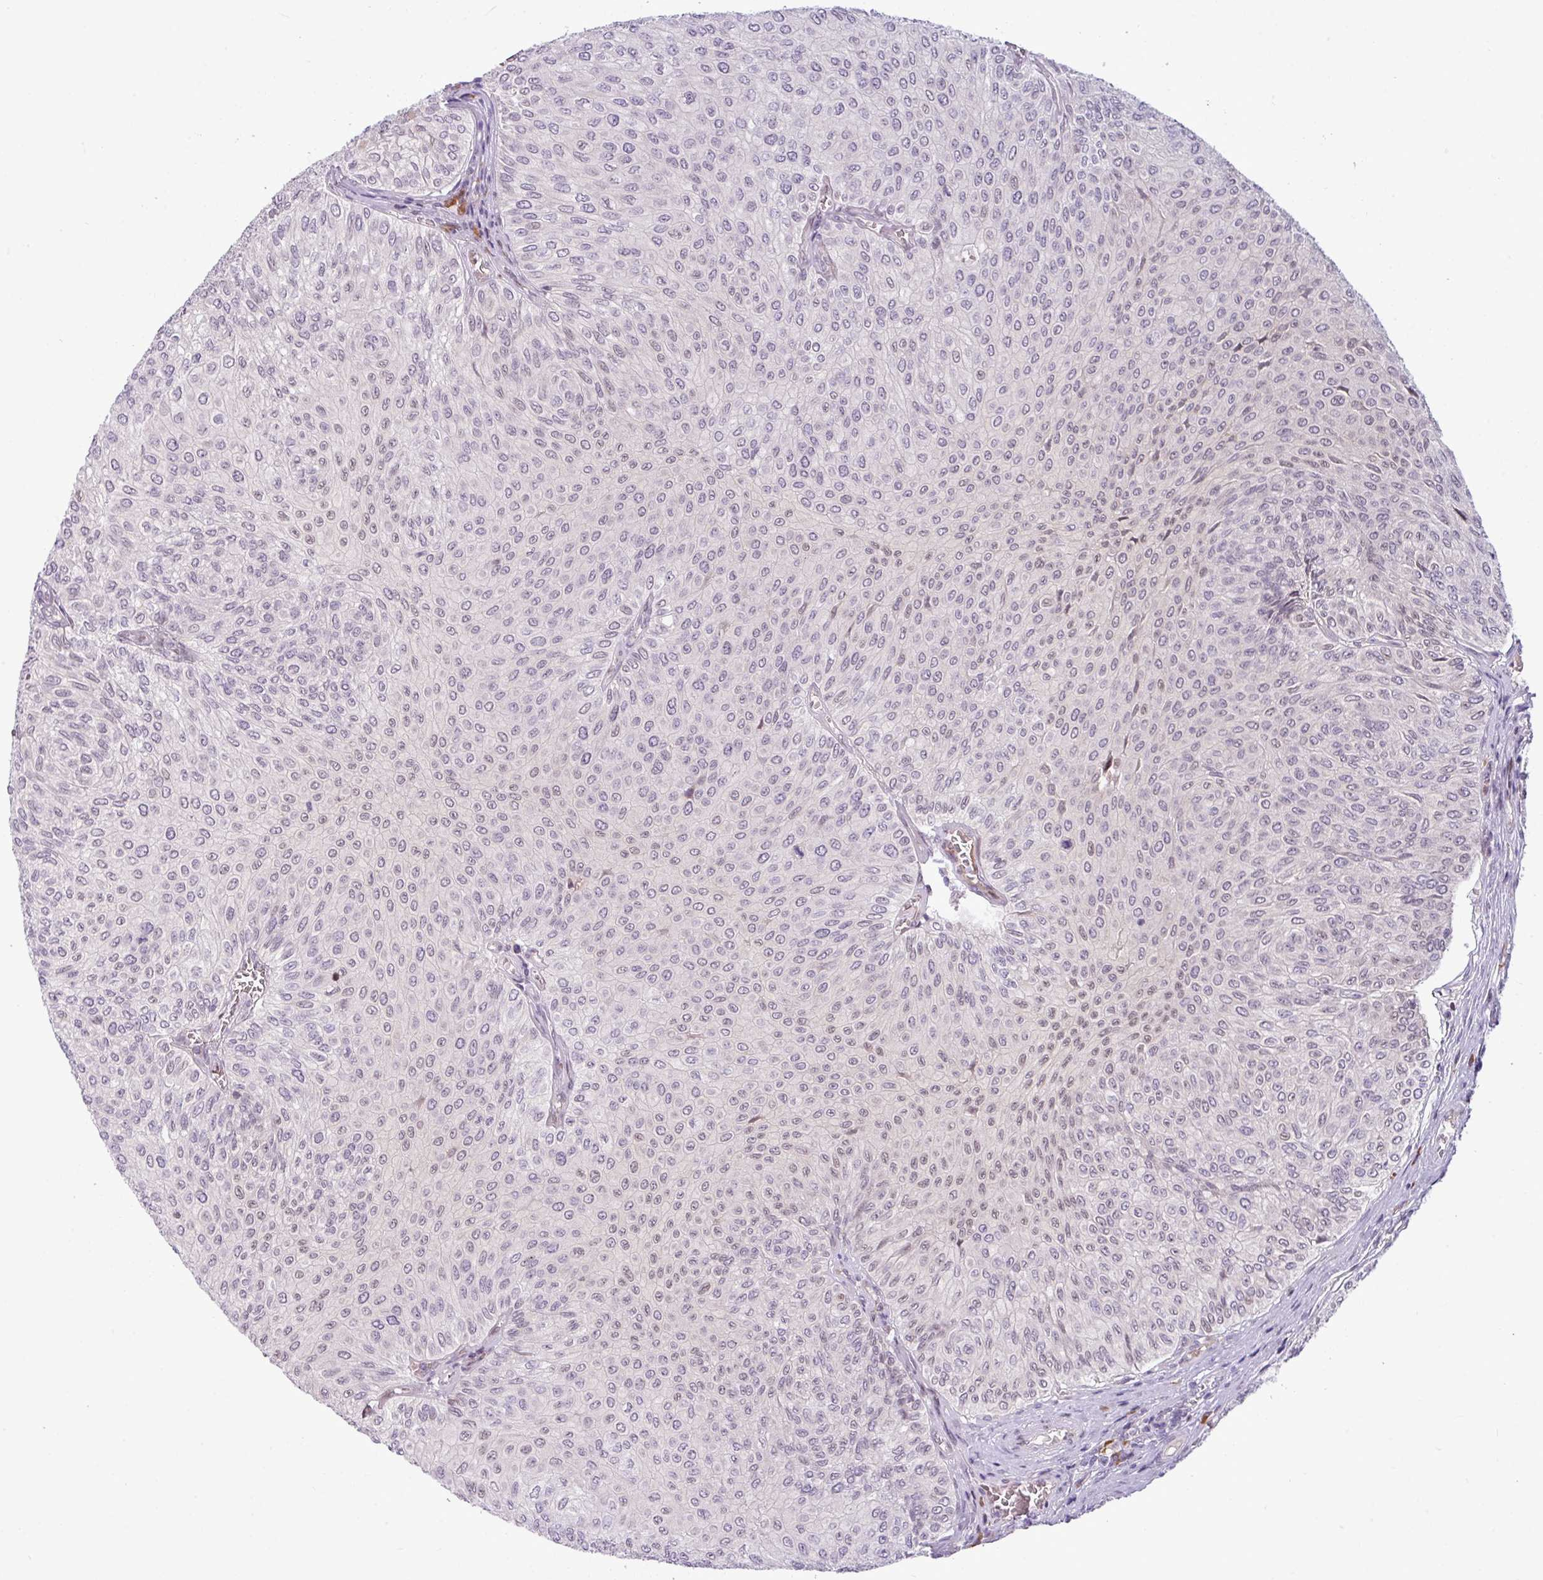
{"staining": {"intensity": "weak", "quantity": "<25%", "location": "nuclear"}, "tissue": "urothelial cancer", "cell_type": "Tumor cells", "image_type": "cancer", "snomed": [{"axis": "morphology", "description": "Urothelial carcinoma, NOS"}, {"axis": "topography", "description": "Urinary bladder"}], "caption": "DAB immunohistochemical staining of transitional cell carcinoma displays no significant positivity in tumor cells.", "gene": "SLC66A2", "patient": {"sex": "male", "age": 59}}